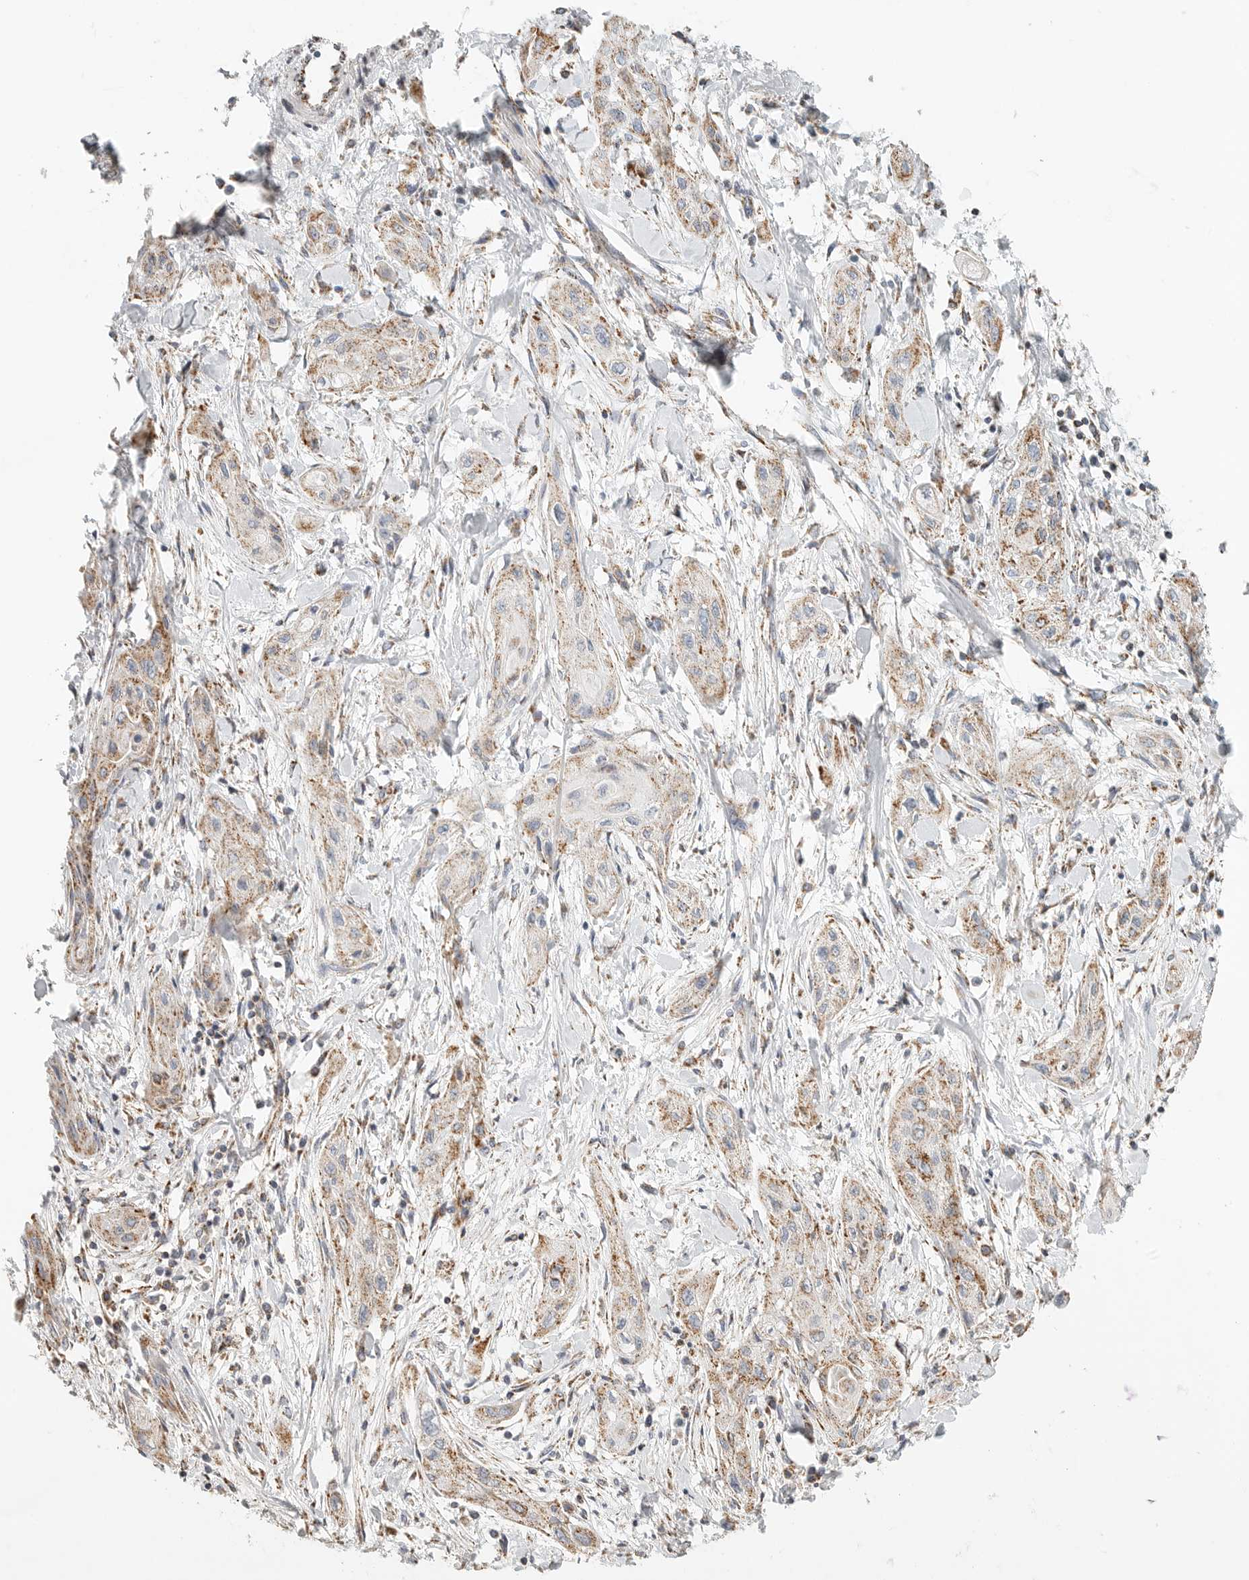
{"staining": {"intensity": "moderate", "quantity": ">75%", "location": "cytoplasmic/membranous"}, "tissue": "lung cancer", "cell_type": "Tumor cells", "image_type": "cancer", "snomed": [{"axis": "morphology", "description": "Squamous cell carcinoma, NOS"}, {"axis": "topography", "description": "Lung"}], "caption": "High-magnification brightfield microscopy of squamous cell carcinoma (lung) stained with DAB (3,3'-diaminobenzidine) (brown) and counterstained with hematoxylin (blue). tumor cells exhibit moderate cytoplasmic/membranous positivity is seen in approximately>75% of cells. (Brightfield microscopy of DAB IHC at high magnification).", "gene": "SLC25A26", "patient": {"sex": "female", "age": 47}}